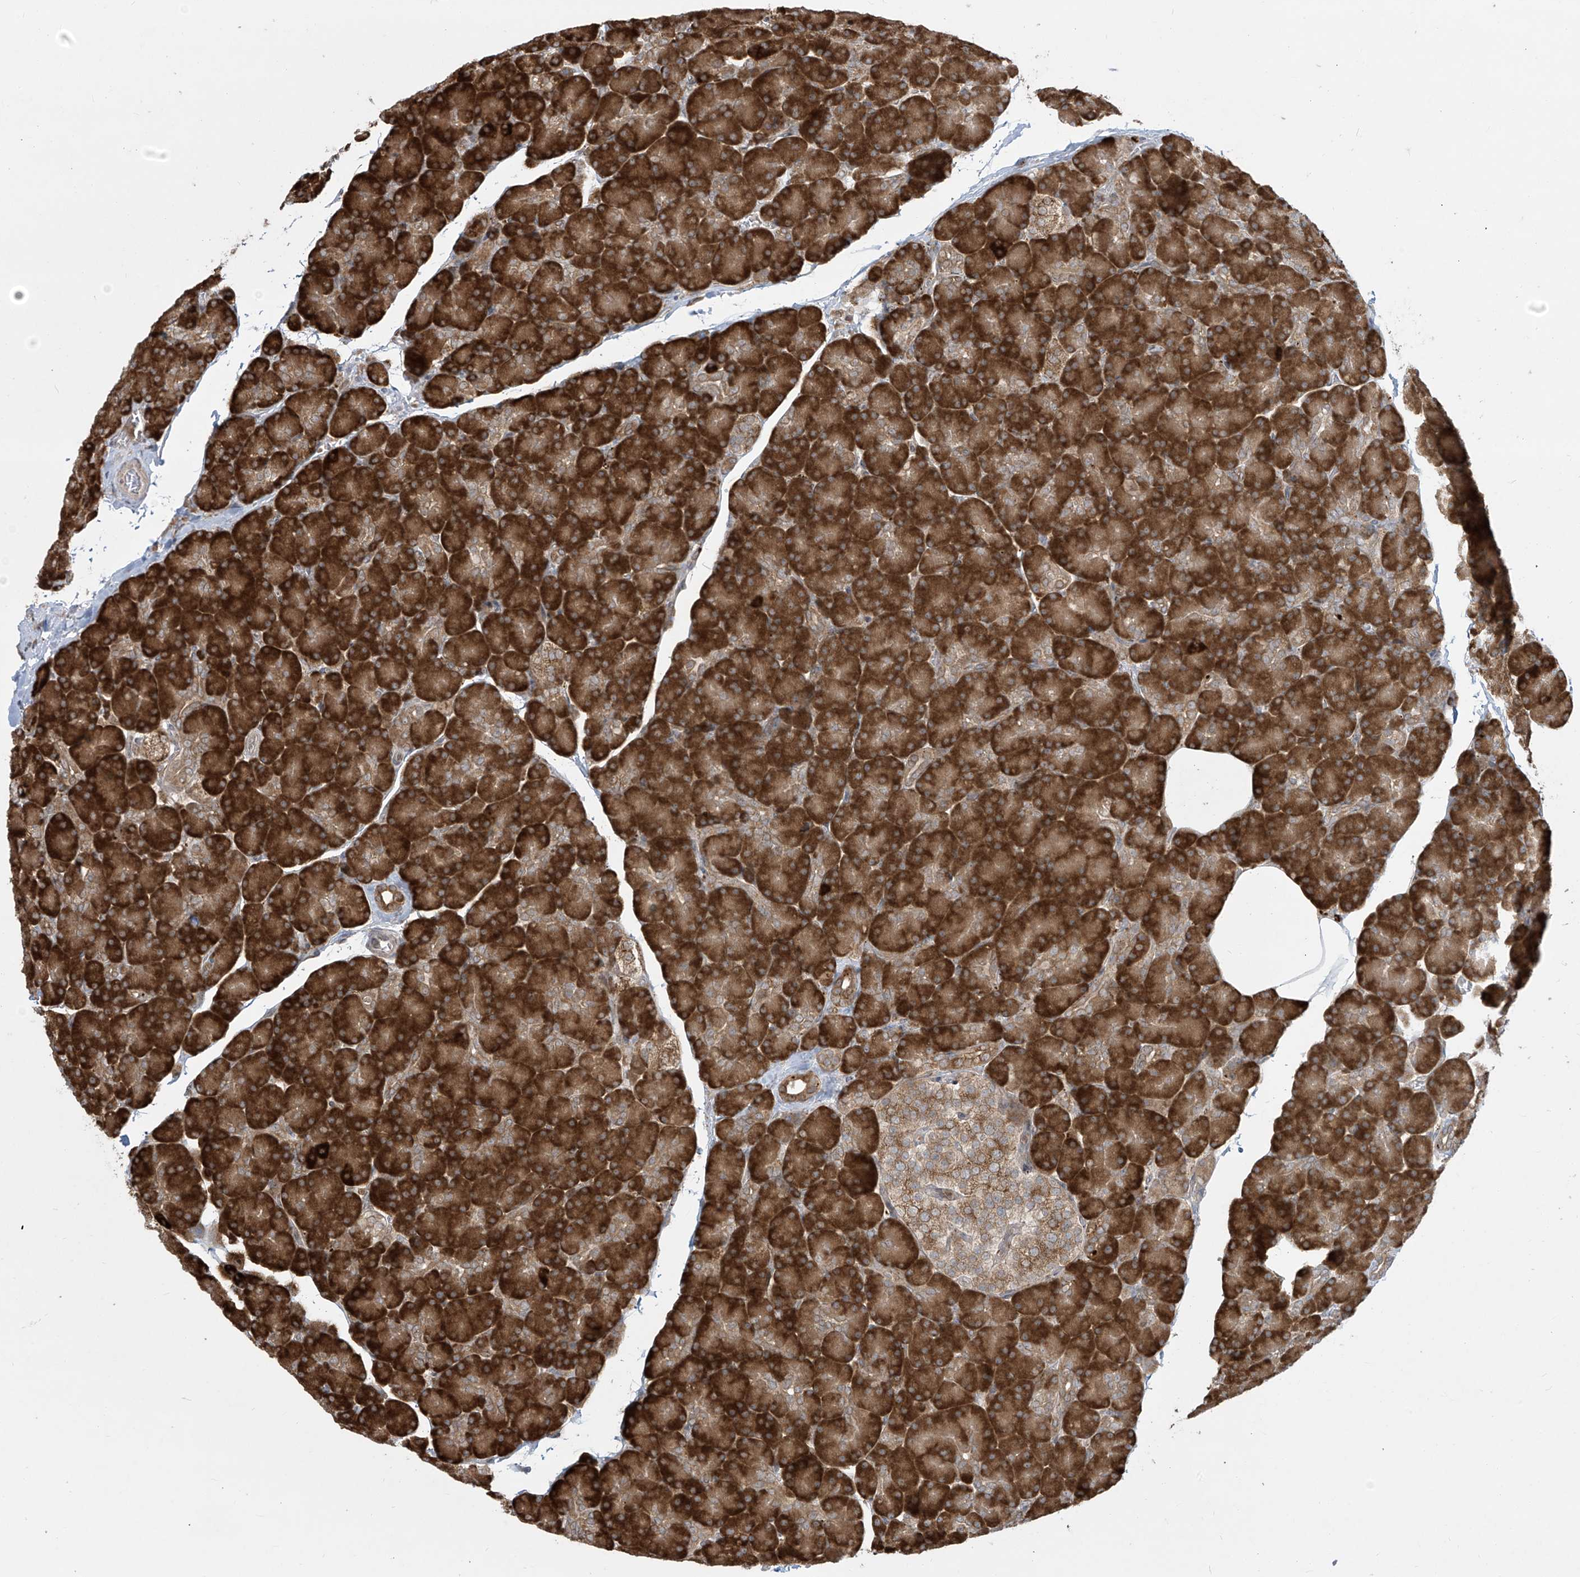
{"staining": {"intensity": "strong", "quantity": ">75%", "location": "cytoplasmic/membranous"}, "tissue": "pancreas", "cell_type": "Exocrine glandular cells", "image_type": "normal", "snomed": [{"axis": "morphology", "description": "Normal tissue, NOS"}, {"axis": "topography", "description": "Pancreas"}], "caption": "Unremarkable pancreas reveals strong cytoplasmic/membranous expression in approximately >75% of exocrine glandular cells (DAB IHC, brown staining for protein, blue staining for nuclei)..", "gene": "PPAT", "patient": {"sex": "female", "age": 43}}